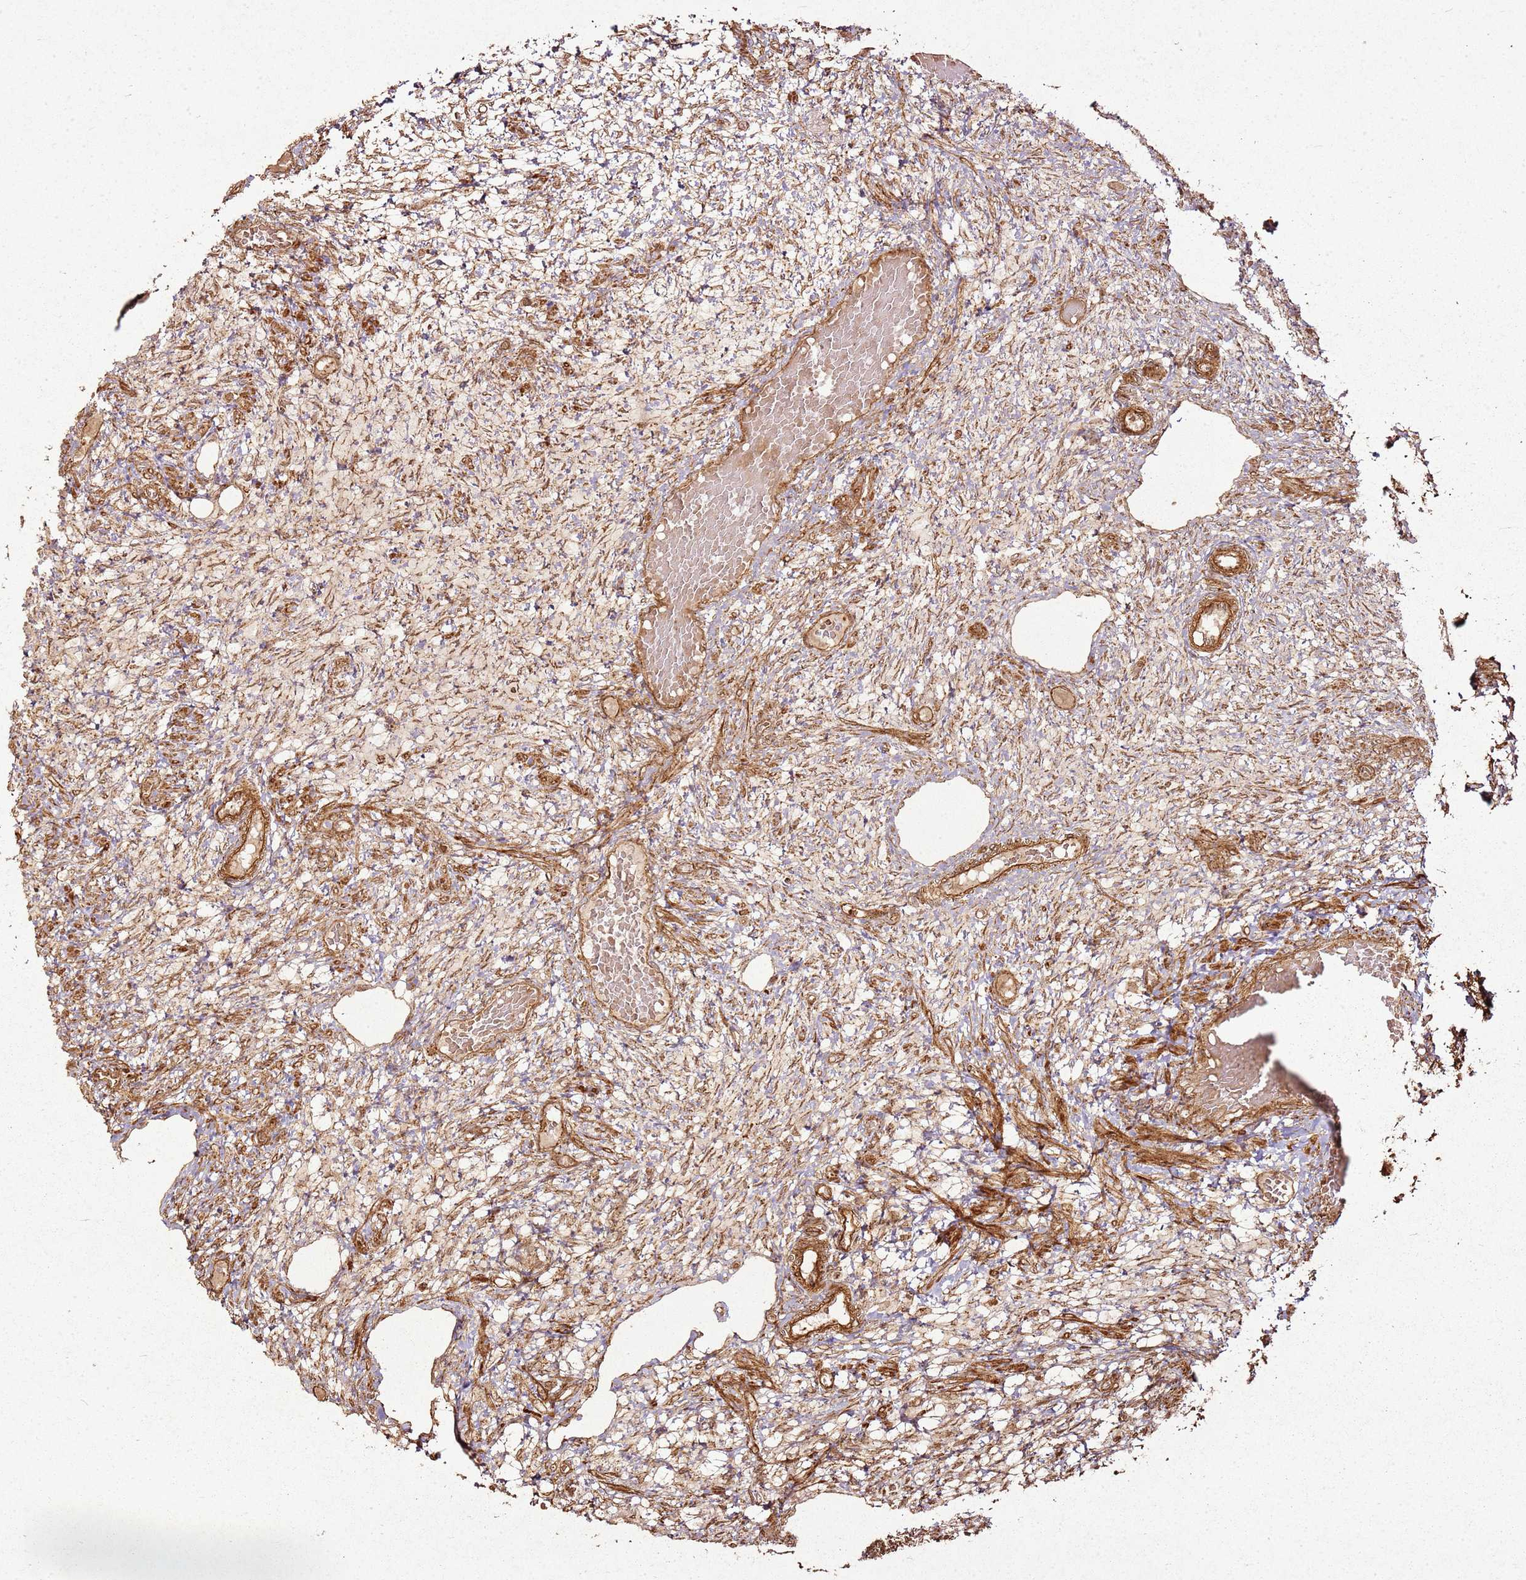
{"staining": {"intensity": "moderate", "quantity": ">75%", "location": "cytoplasmic/membranous"}, "tissue": "ovary", "cell_type": "Ovarian stroma cells", "image_type": "normal", "snomed": [{"axis": "morphology", "description": "Normal tissue, NOS"}, {"axis": "topography", "description": "Ovary"}], "caption": "Moderate cytoplasmic/membranous staining is appreciated in about >75% of ovarian stroma cells in normal ovary.", "gene": "MRPS6", "patient": {"sex": "female", "age": 27}}